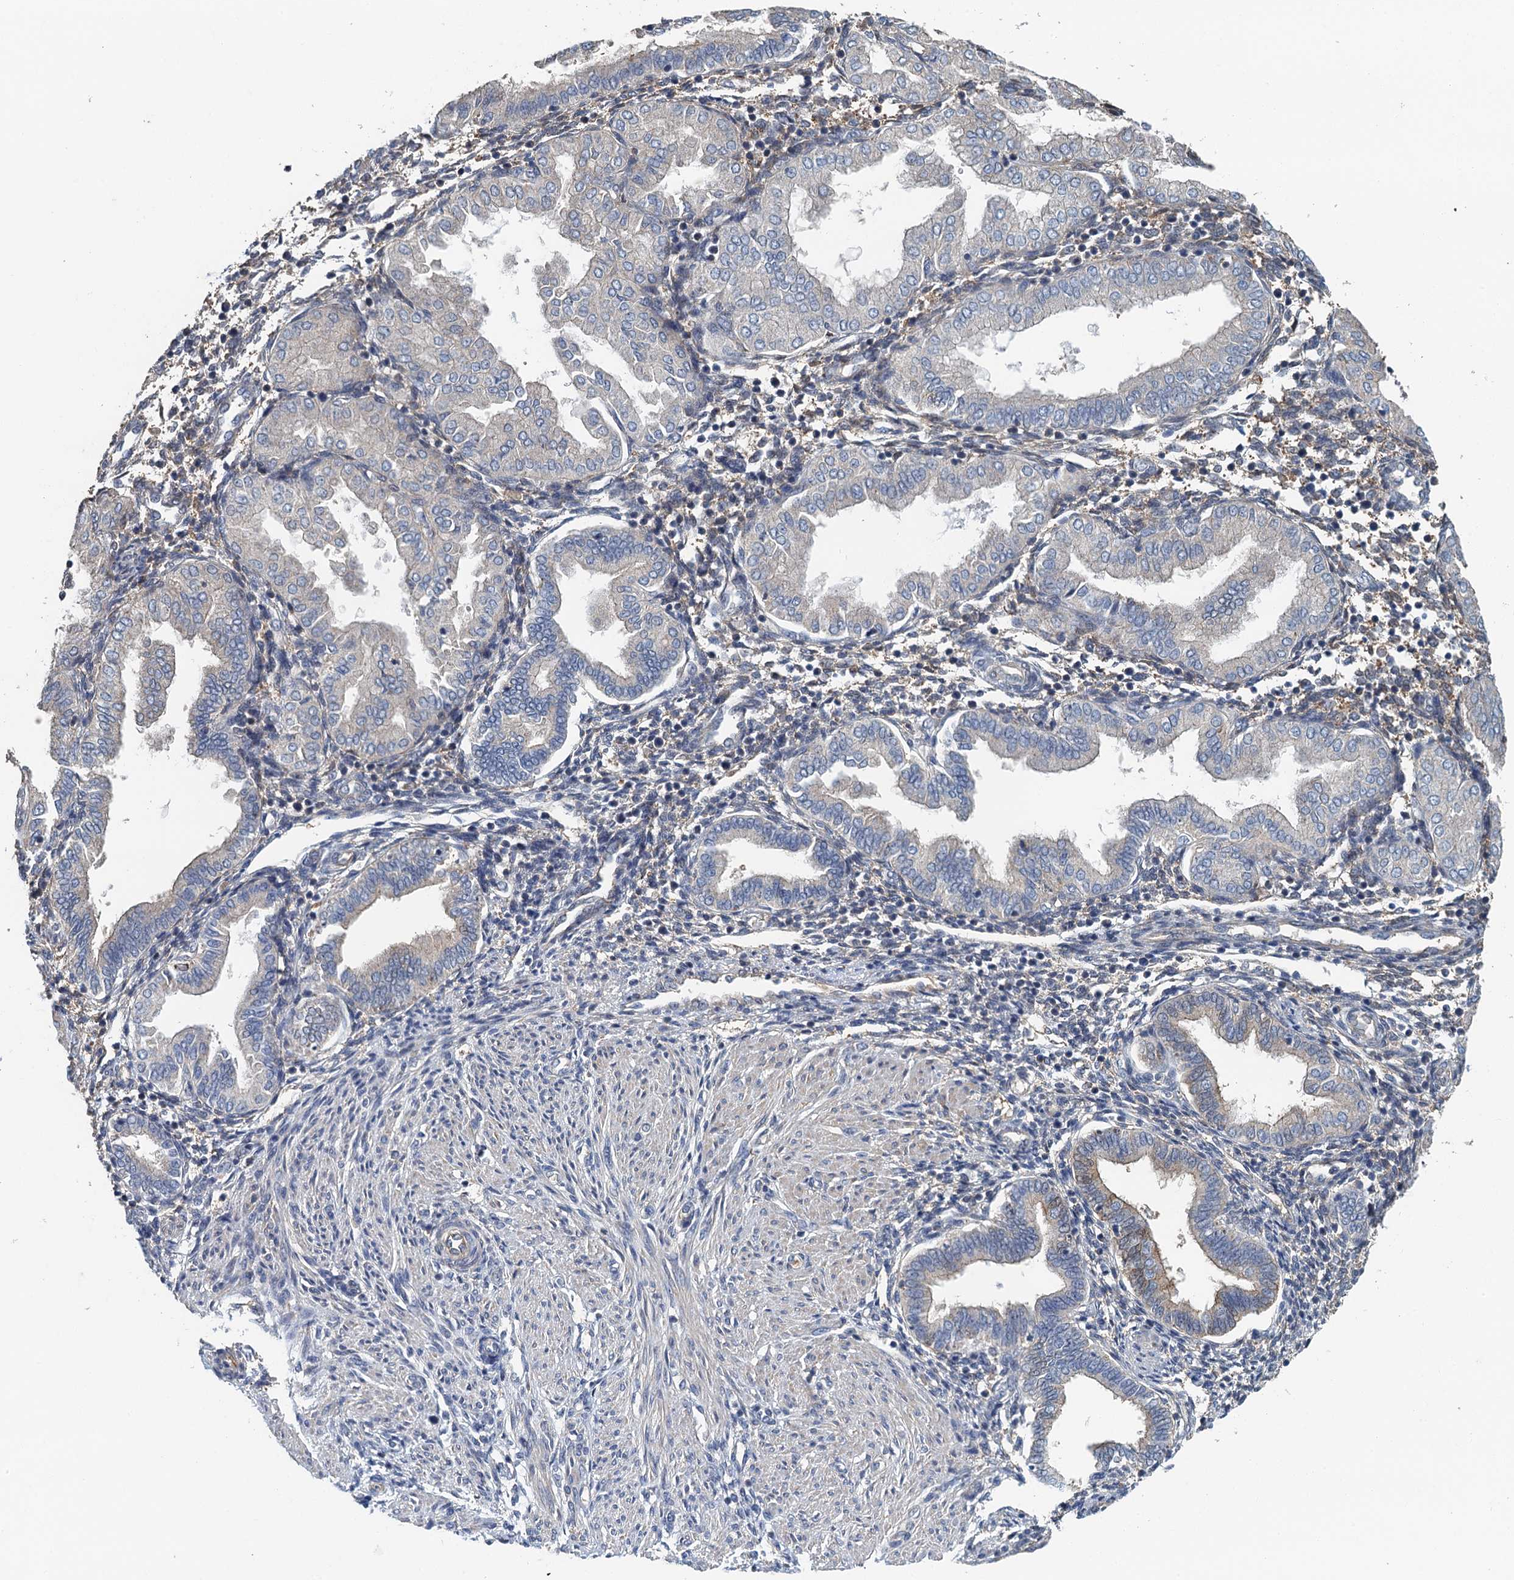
{"staining": {"intensity": "weak", "quantity": "<25%", "location": "cytoplasmic/membranous"}, "tissue": "endometrium", "cell_type": "Cells in endometrial stroma", "image_type": "normal", "snomed": [{"axis": "morphology", "description": "Normal tissue, NOS"}, {"axis": "topography", "description": "Endometrium"}], "caption": "High magnification brightfield microscopy of benign endometrium stained with DAB (3,3'-diaminobenzidine) (brown) and counterstained with hematoxylin (blue): cells in endometrial stroma show no significant expression.", "gene": "RSAD2", "patient": {"sex": "female", "age": 53}}